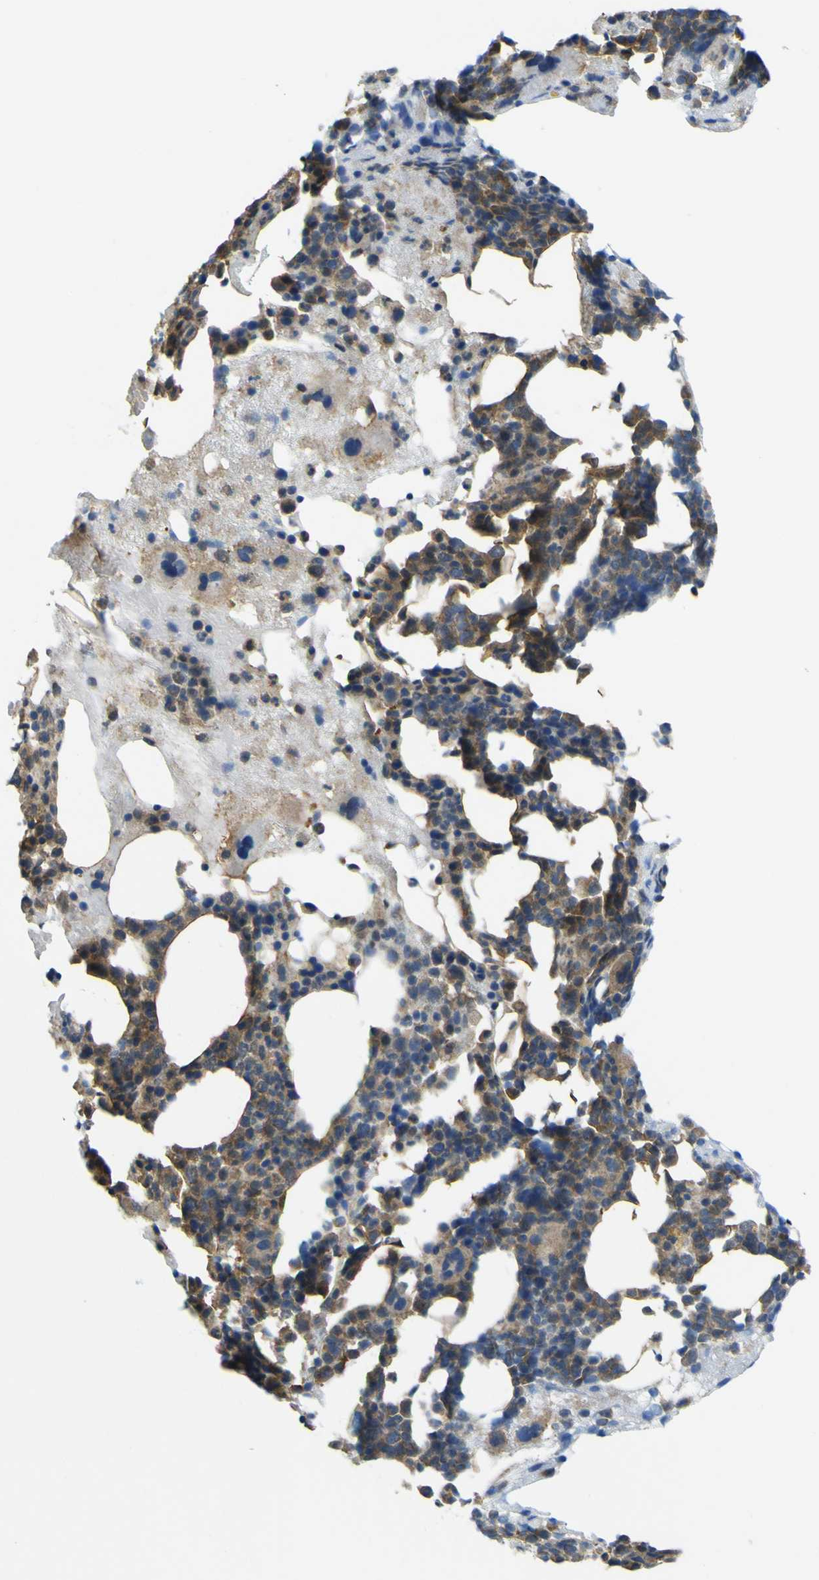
{"staining": {"intensity": "moderate", "quantity": ">75%", "location": "cytoplasmic/membranous"}, "tissue": "bone marrow", "cell_type": "Hematopoietic cells", "image_type": "normal", "snomed": [{"axis": "morphology", "description": "Normal tissue, NOS"}, {"axis": "morphology", "description": "Inflammation, NOS"}, {"axis": "topography", "description": "Bone marrow"}], "caption": "Bone marrow stained with immunohistochemistry reveals moderate cytoplasmic/membranous positivity in about >75% of hematopoietic cells.", "gene": "YWHAG", "patient": {"sex": "male", "age": 43}}